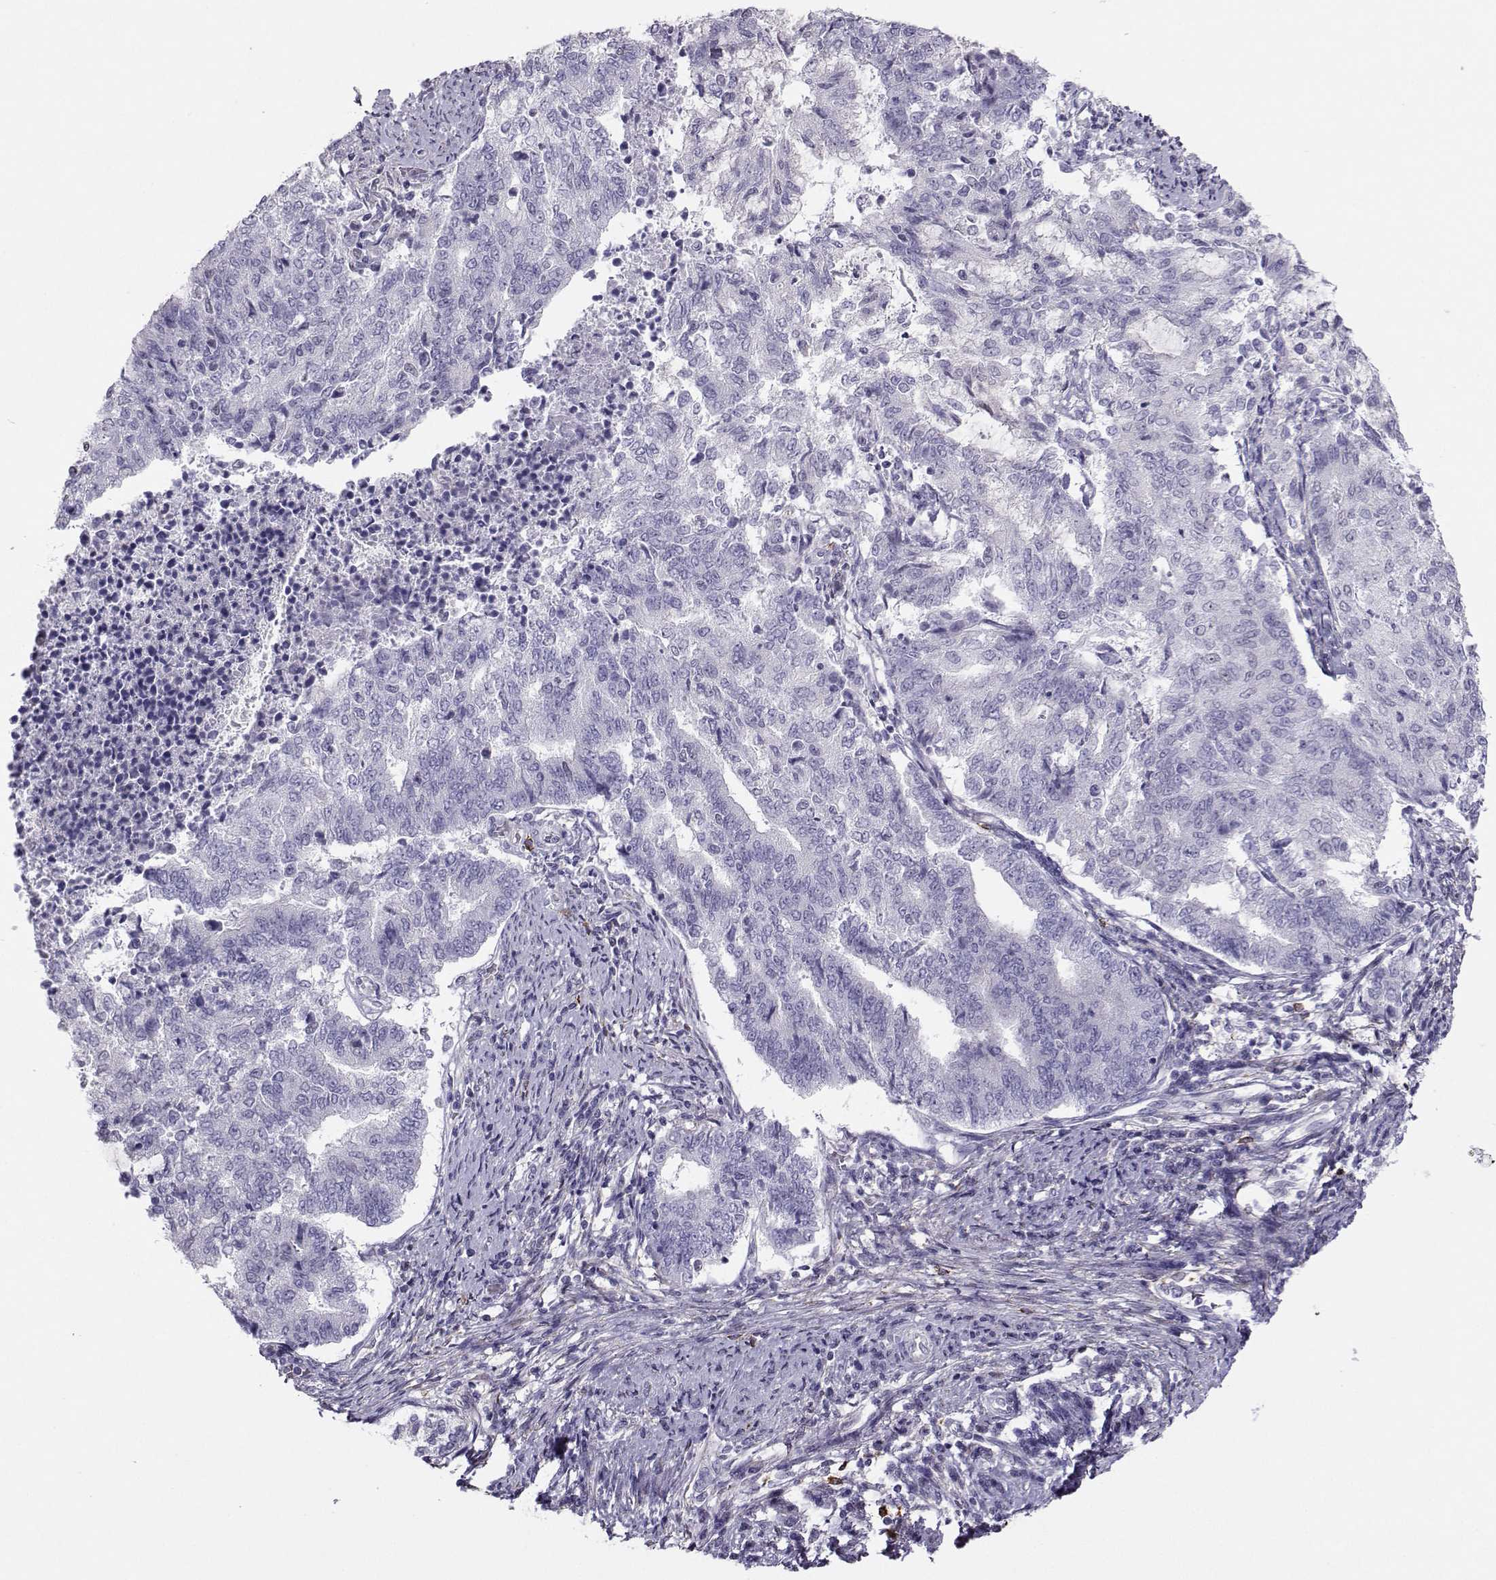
{"staining": {"intensity": "negative", "quantity": "none", "location": "none"}, "tissue": "endometrial cancer", "cell_type": "Tumor cells", "image_type": "cancer", "snomed": [{"axis": "morphology", "description": "Adenocarcinoma, NOS"}, {"axis": "topography", "description": "Endometrium"}], "caption": "A micrograph of adenocarcinoma (endometrial) stained for a protein shows no brown staining in tumor cells.", "gene": "DCLK3", "patient": {"sex": "female", "age": 65}}